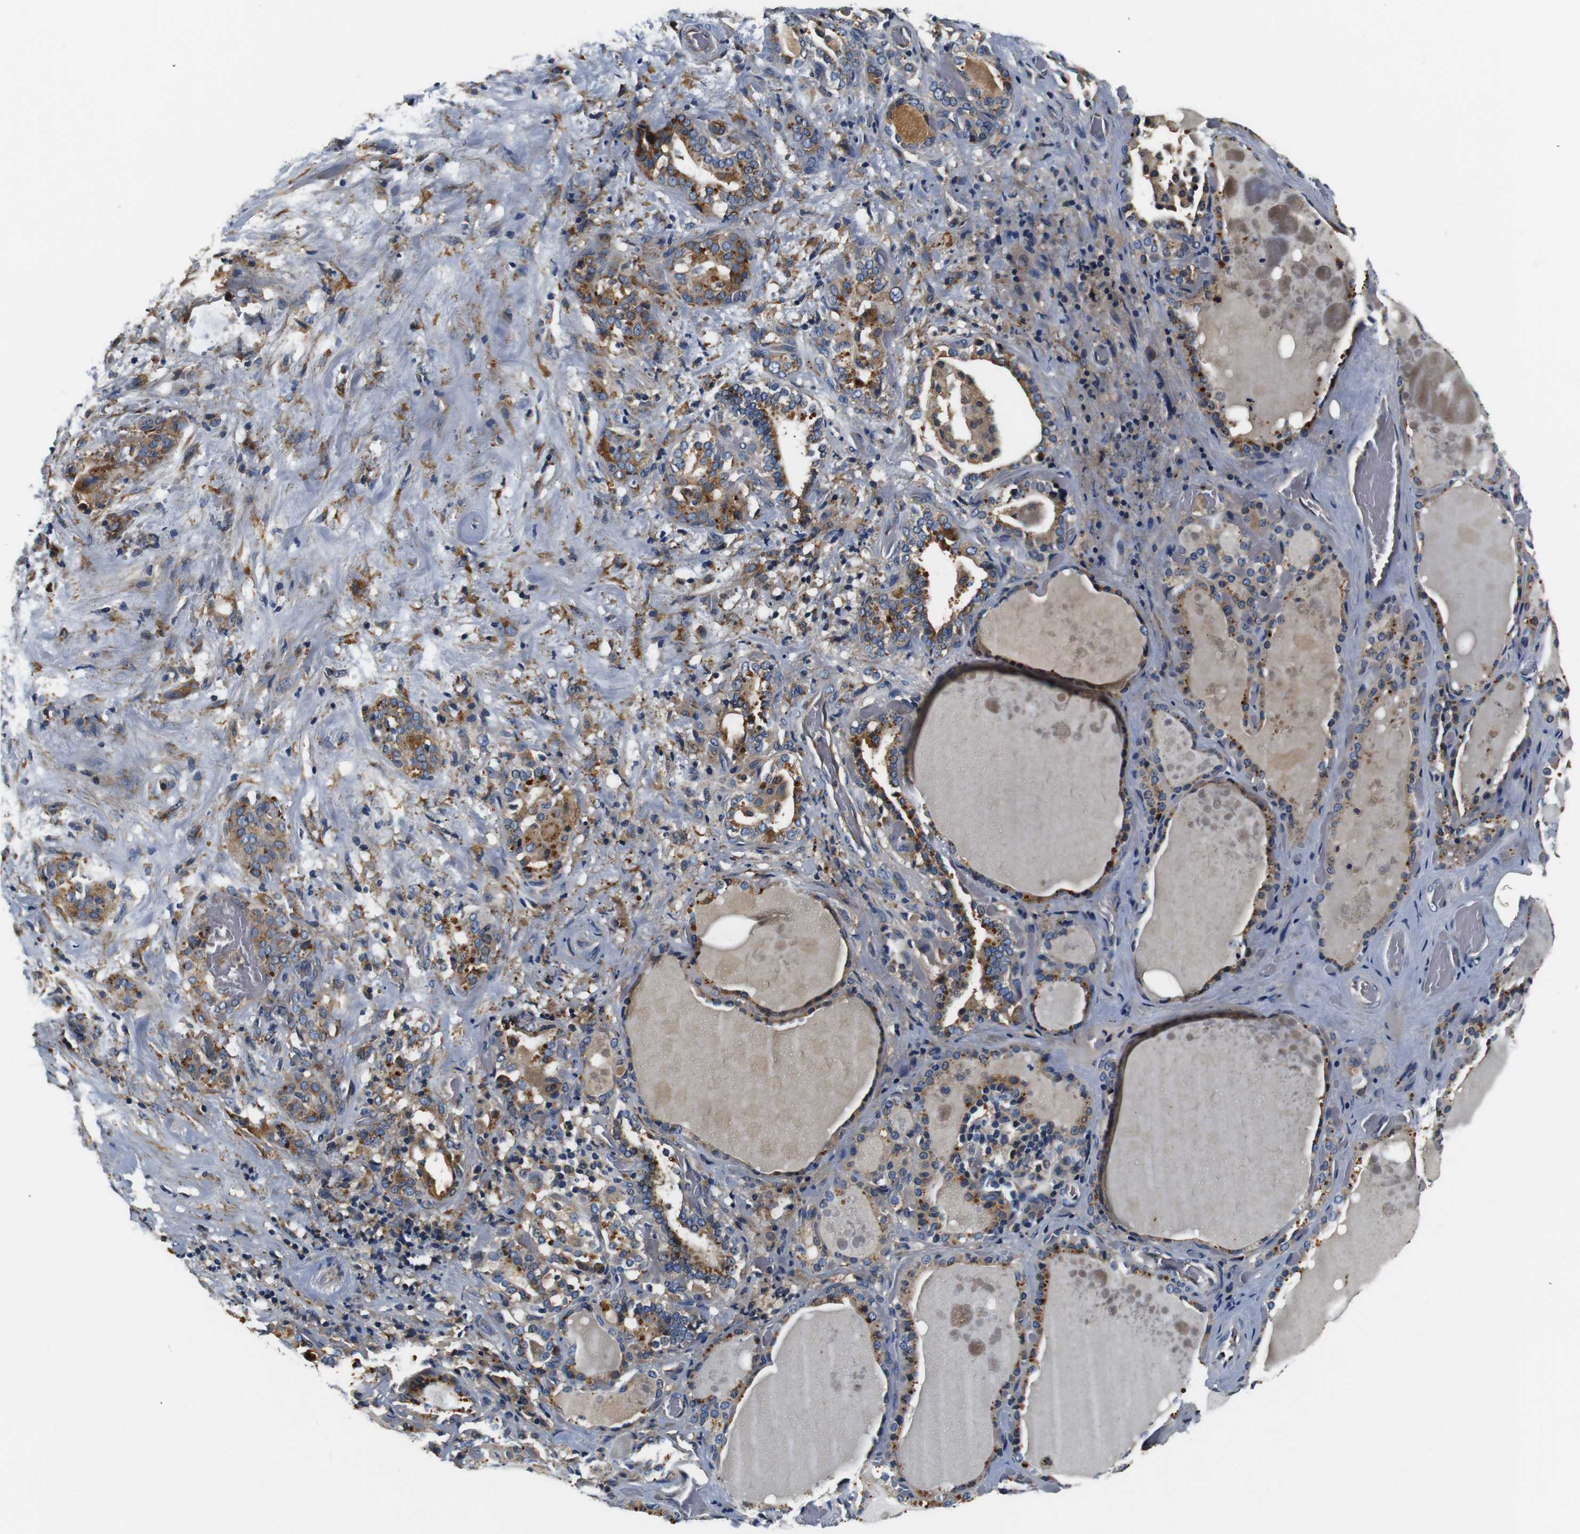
{"staining": {"intensity": "moderate", "quantity": ">75%", "location": "cytoplasmic/membranous"}, "tissue": "thyroid gland", "cell_type": "Glandular cells", "image_type": "normal", "snomed": [{"axis": "morphology", "description": "Normal tissue, NOS"}, {"axis": "topography", "description": "Thyroid gland"}], "caption": "A brown stain highlights moderate cytoplasmic/membranous positivity of a protein in glandular cells of benign thyroid gland.", "gene": "COL1A1", "patient": {"sex": "male", "age": 61}}